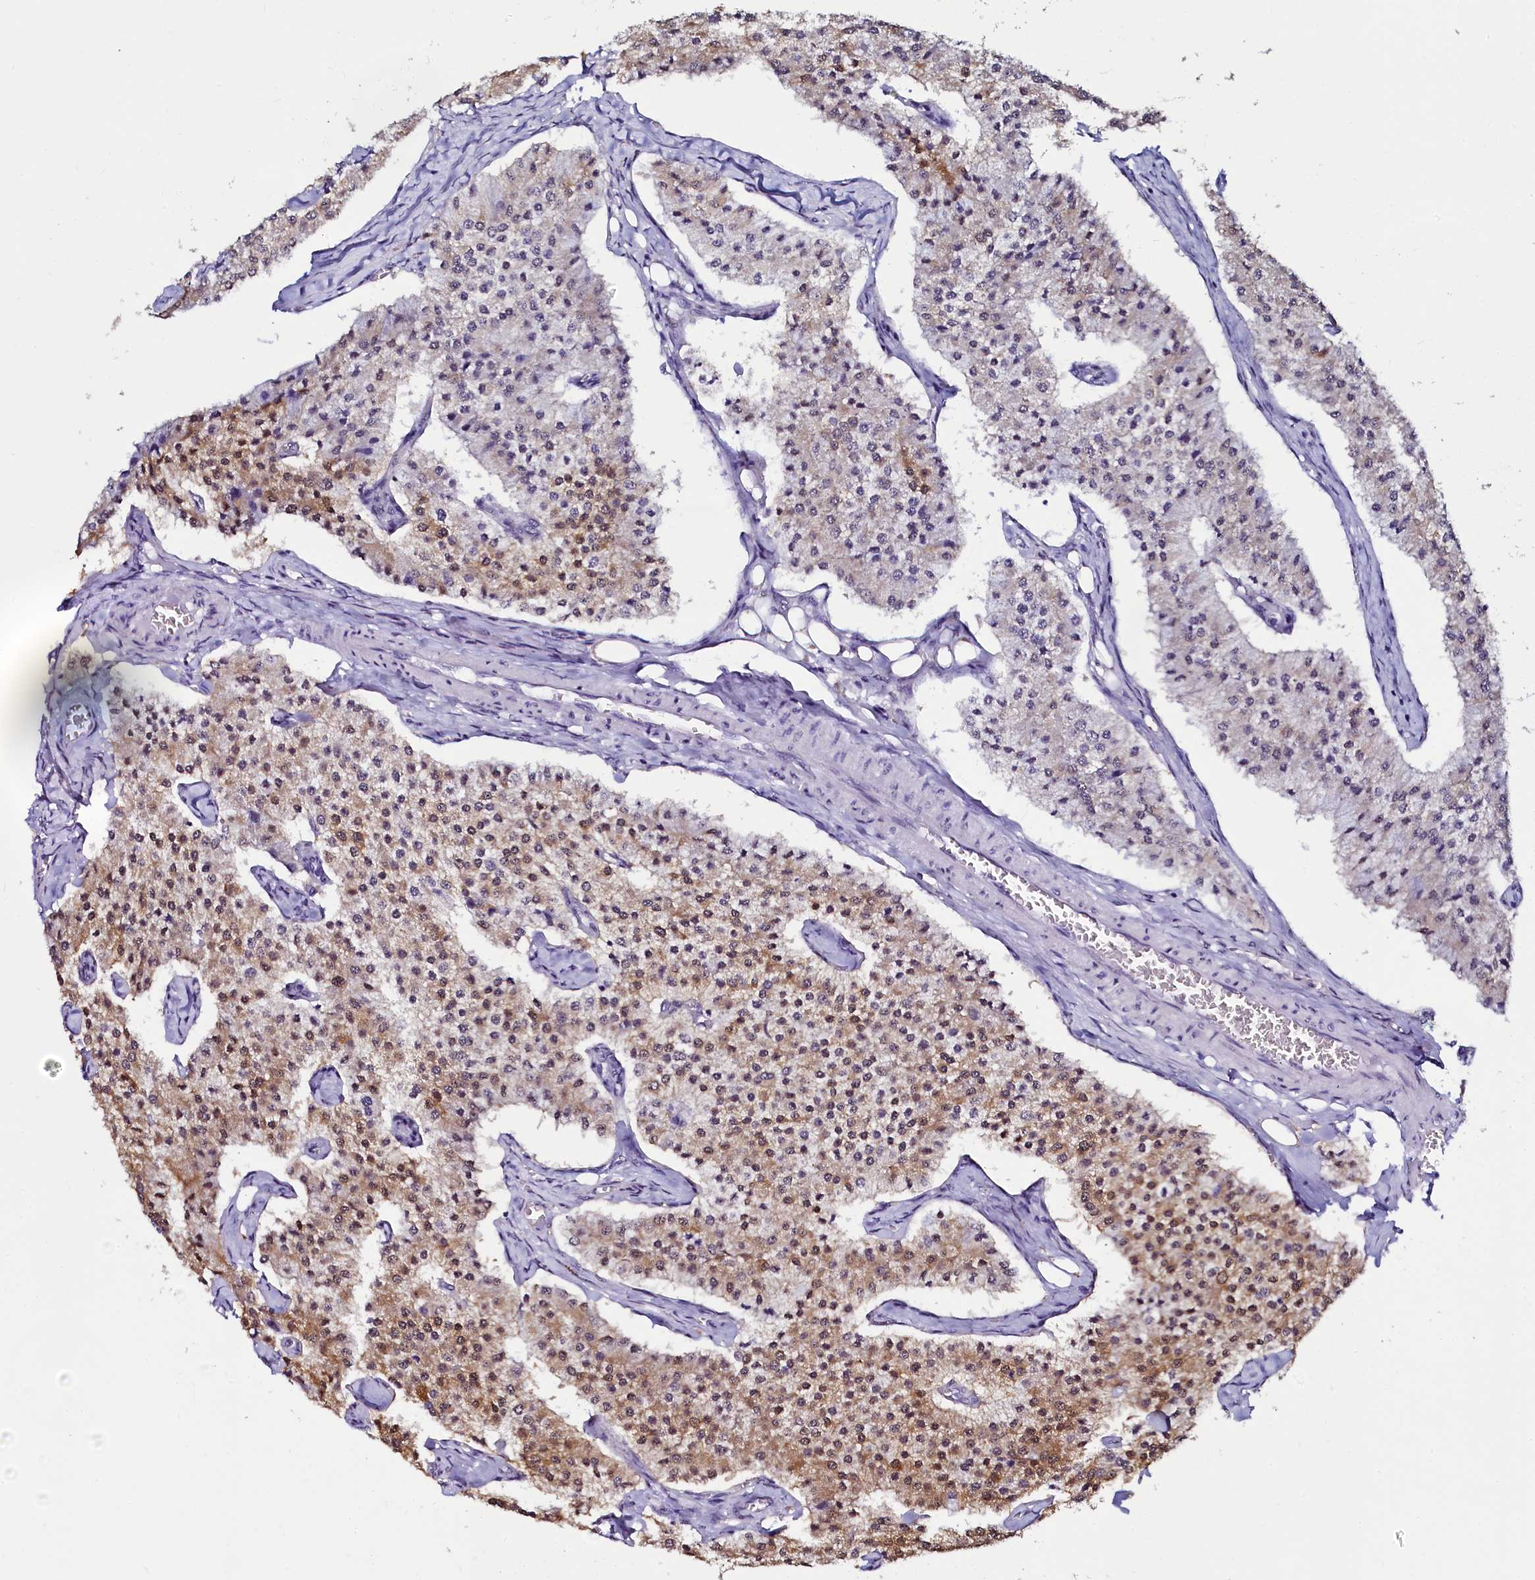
{"staining": {"intensity": "moderate", "quantity": "25%-75%", "location": "cytoplasmic/membranous,nuclear"}, "tissue": "carcinoid", "cell_type": "Tumor cells", "image_type": "cancer", "snomed": [{"axis": "morphology", "description": "Carcinoid, malignant, NOS"}, {"axis": "topography", "description": "Colon"}], "caption": "Protein analysis of carcinoid tissue displays moderate cytoplasmic/membranous and nuclear expression in about 25%-75% of tumor cells.", "gene": "SORD", "patient": {"sex": "female", "age": 52}}